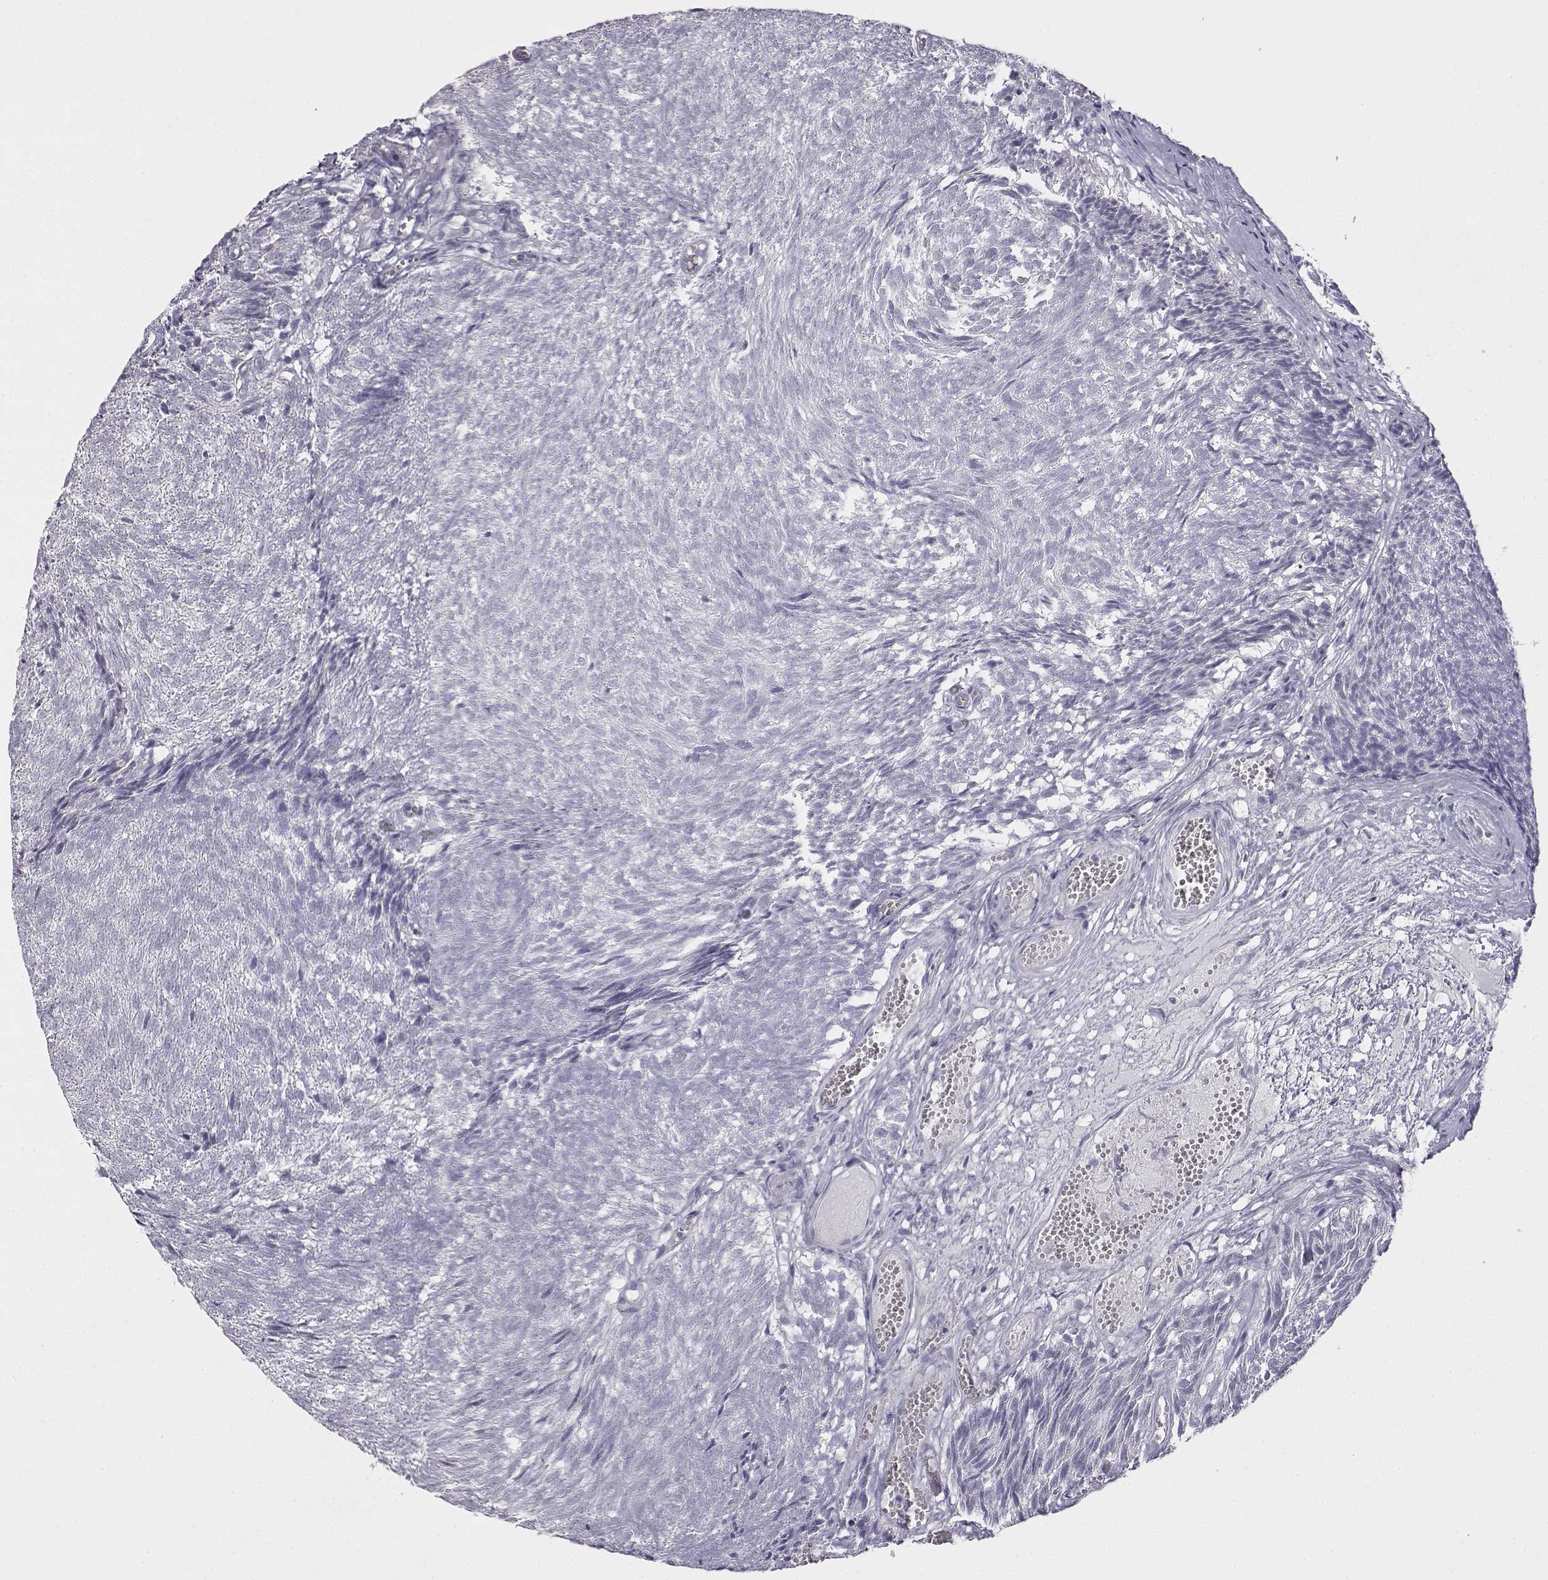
{"staining": {"intensity": "negative", "quantity": "none", "location": "none"}, "tissue": "urothelial cancer", "cell_type": "Tumor cells", "image_type": "cancer", "snomed": [{"axis": "morphology", "description": "Urothelial carcinoma, Low grade"}, {"axis": "topography", "description": "Urinary bladder"}], "caption": "A high-resolution photomicrograph shows immunohistochemistry (IHC) staining of urothelial cancer, which displays no significant expression in tumor cells.", "gene": "VGF", "patient": {"sex": "male", "age": 77}}